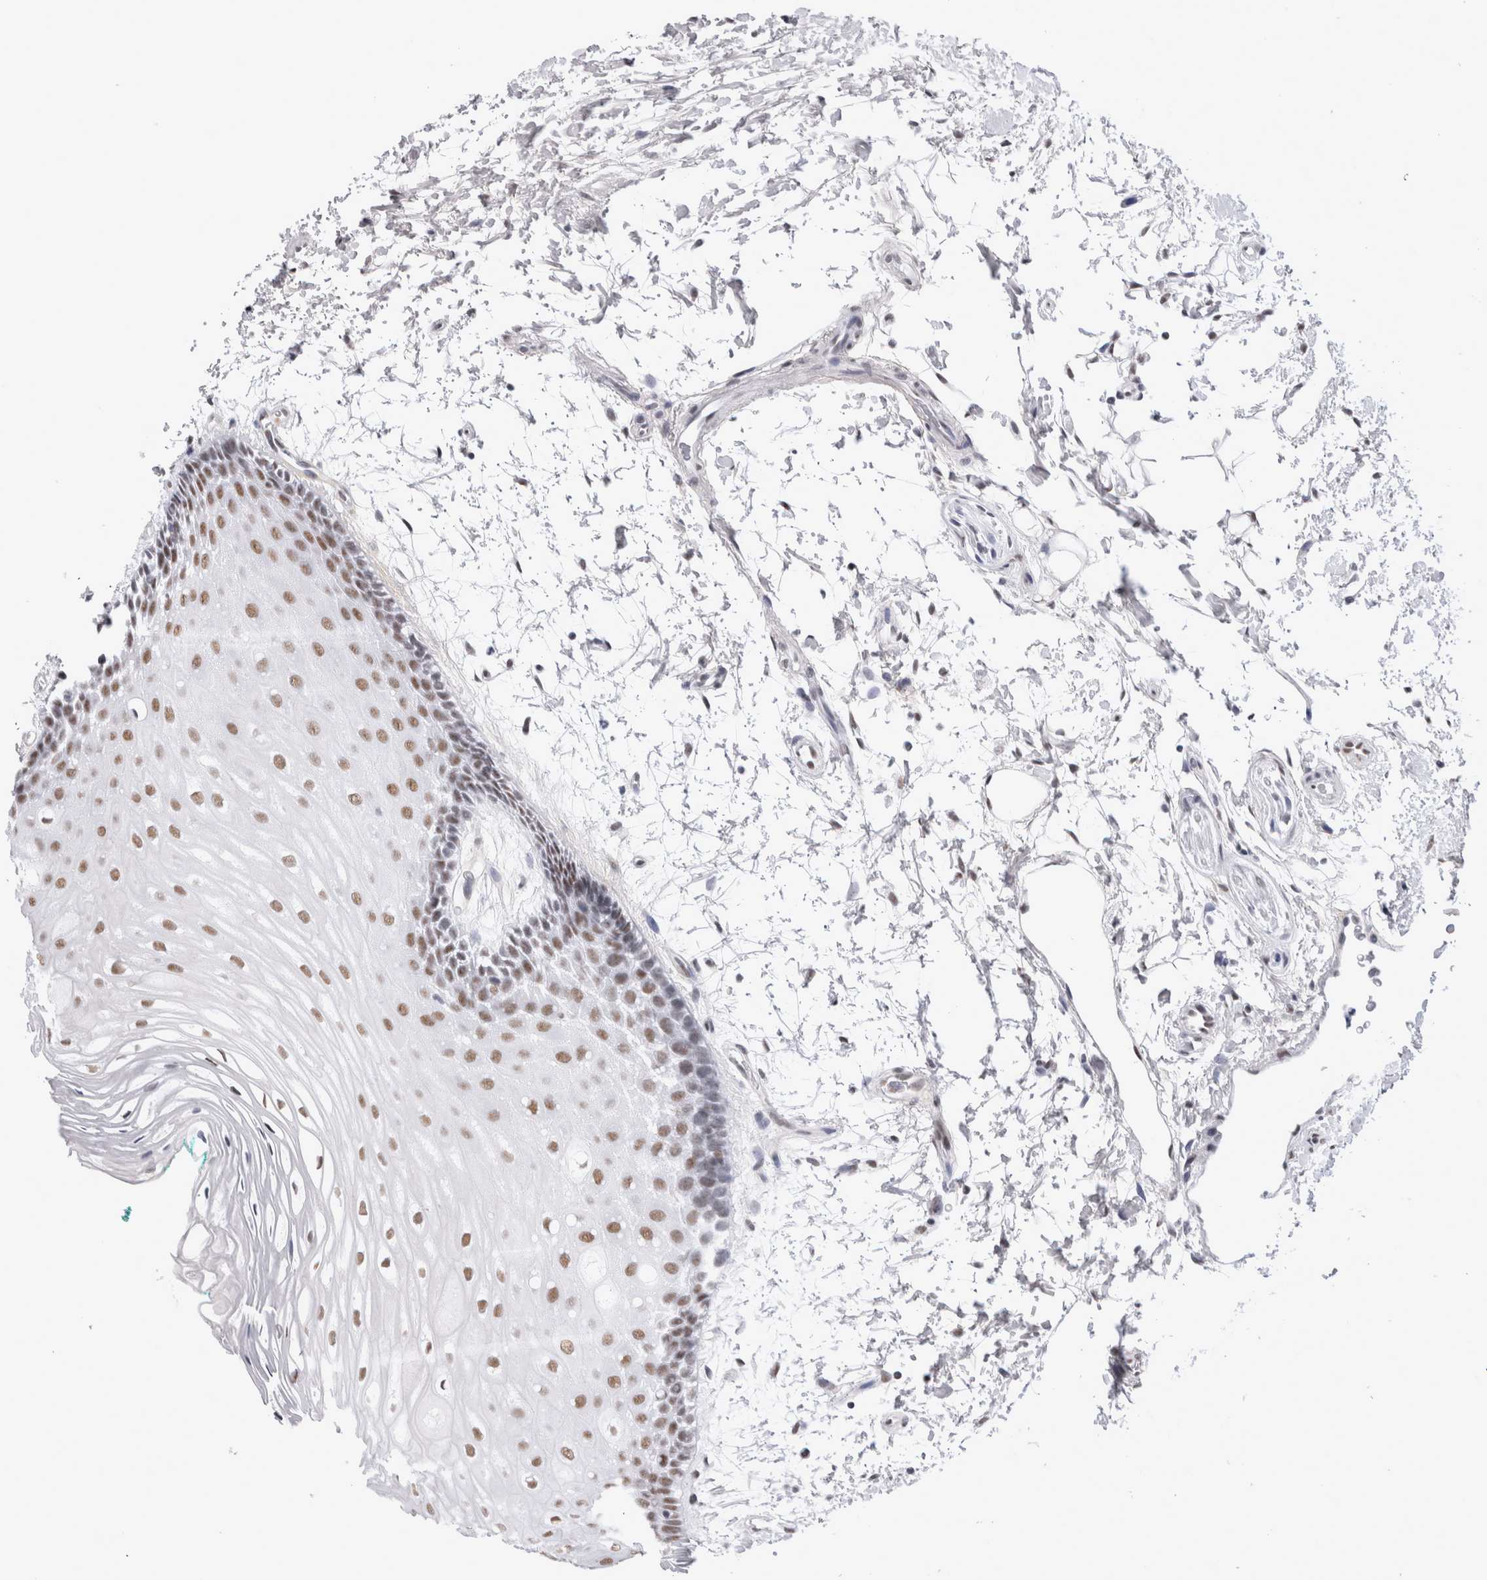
{"staining": {"intensity": "moderate", "quantity": ">75%", "location": "nuclear"}, "tissue": "oral mucosa", "cell_type": "Squamous epithelial cells", "image_type": "normal", "snomed": [{"axis": "morphology", "description": "Normal tissue, NOS"}, {"axis": "topography", "description": "Skeletal muscle"}, {"axis": "topography", "description": "Oral tissue"}, {"axis": "topography", "description": "Peripheral nerve tissue"}], "caption": "Moderate nuclear protein staining is appreciated in about >75% of squamous epithelial cells in oral mucosa. Immunohistochemistry (ihc) stains the protein in brown and the nuclei are stained blue.", "gene": "API5", "patient": {"sex": "female", "age": 84}}